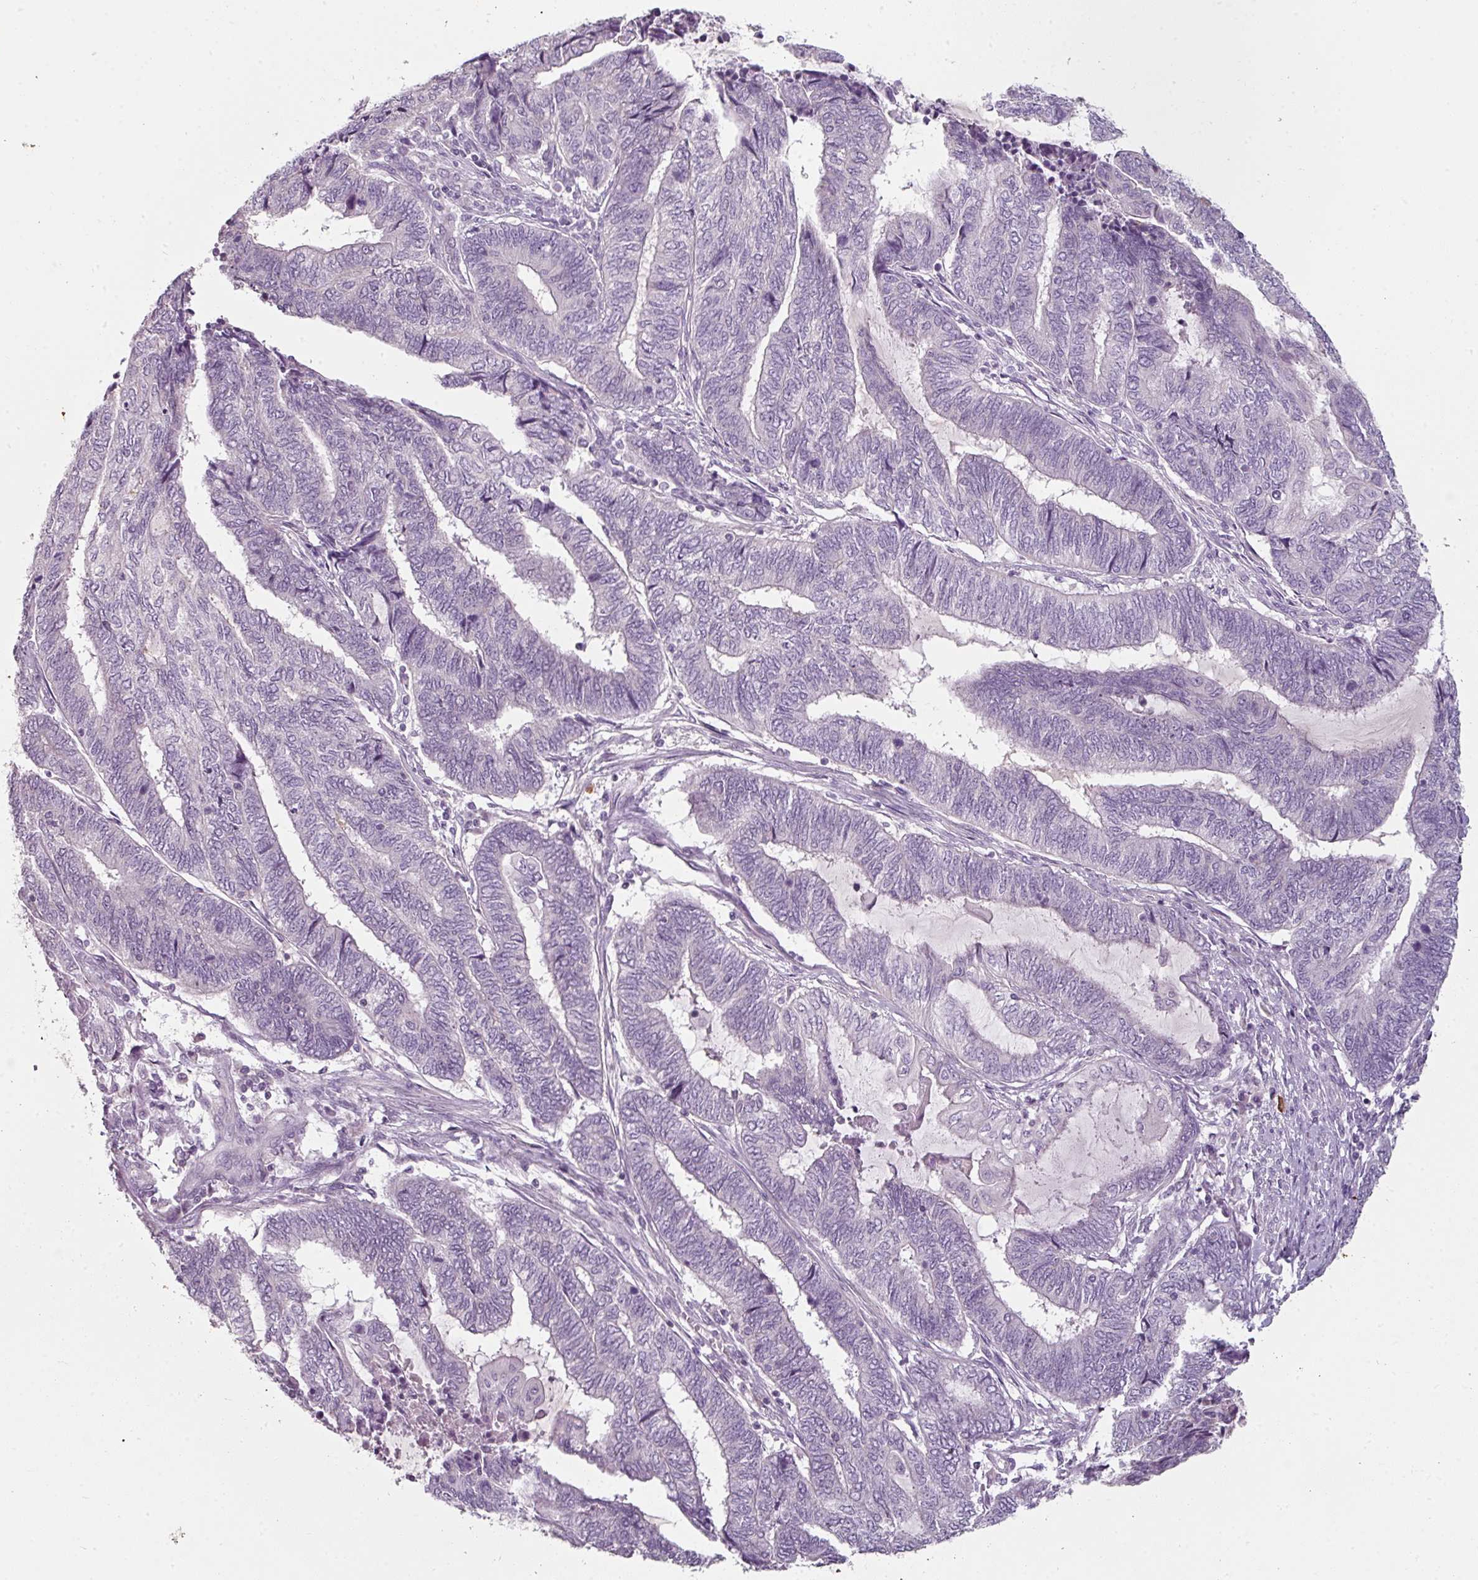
{"staining": {"intensity": "negative", "quantity": "none", "location": "none"}, "tissue": "endometrial cancer", "cell_type": "Tumor cells", "image_type": "cancer", "snomed": [{"axis": "morphology", "description": "Adenocarcinoma, NOS"}, {"axis": "topography", "description": "Uterus"}, {"axis": "topography", "description": "Endometrium"}], "caption": "Tumor cells show no significant protein staining in adenocarcinoma (endometrial).", "gene": "FHAD1", "patient": {"sex": "female", "age": 70}}